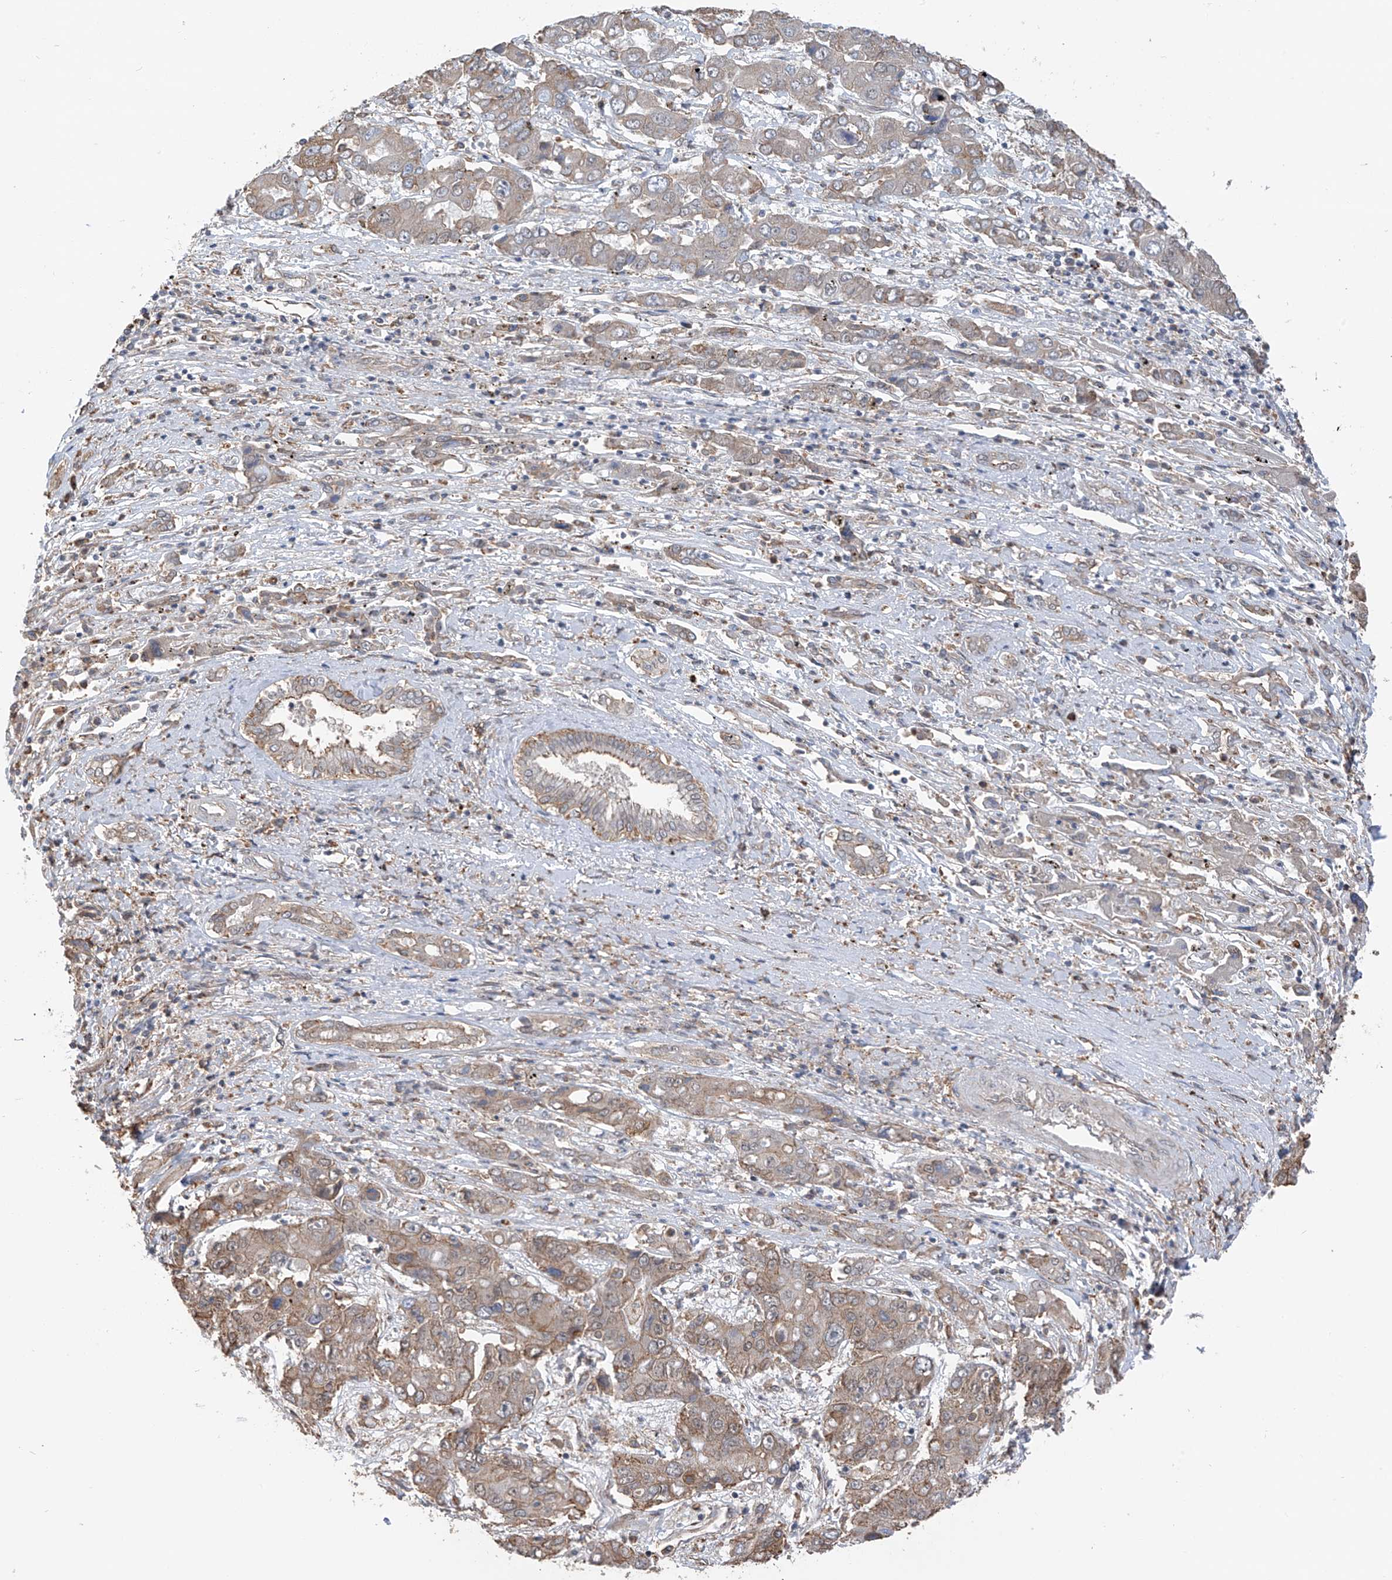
{"staining": {"intensity": "weak", "quantity": "25%-75%", "location": "cytoplasmic/membranous"}, "tissue": "liver cancer", "cell_type": "Tumor cells", "image_type": "cancer", "snomed": [{"axis": "morphology", "description": "Cholangiocarcinoma"}, {"axis": "topography", "description": "Liver"}], "caption": "This histopathology image exhibits IHC staining of human liver cholangiocarcinoma, with low weak cytoplasmic/membranous positivity in approximately 25%-75% of tumor cells.", "gene": "ZNF189", "patient": {"sex": "male", "age": 67}}